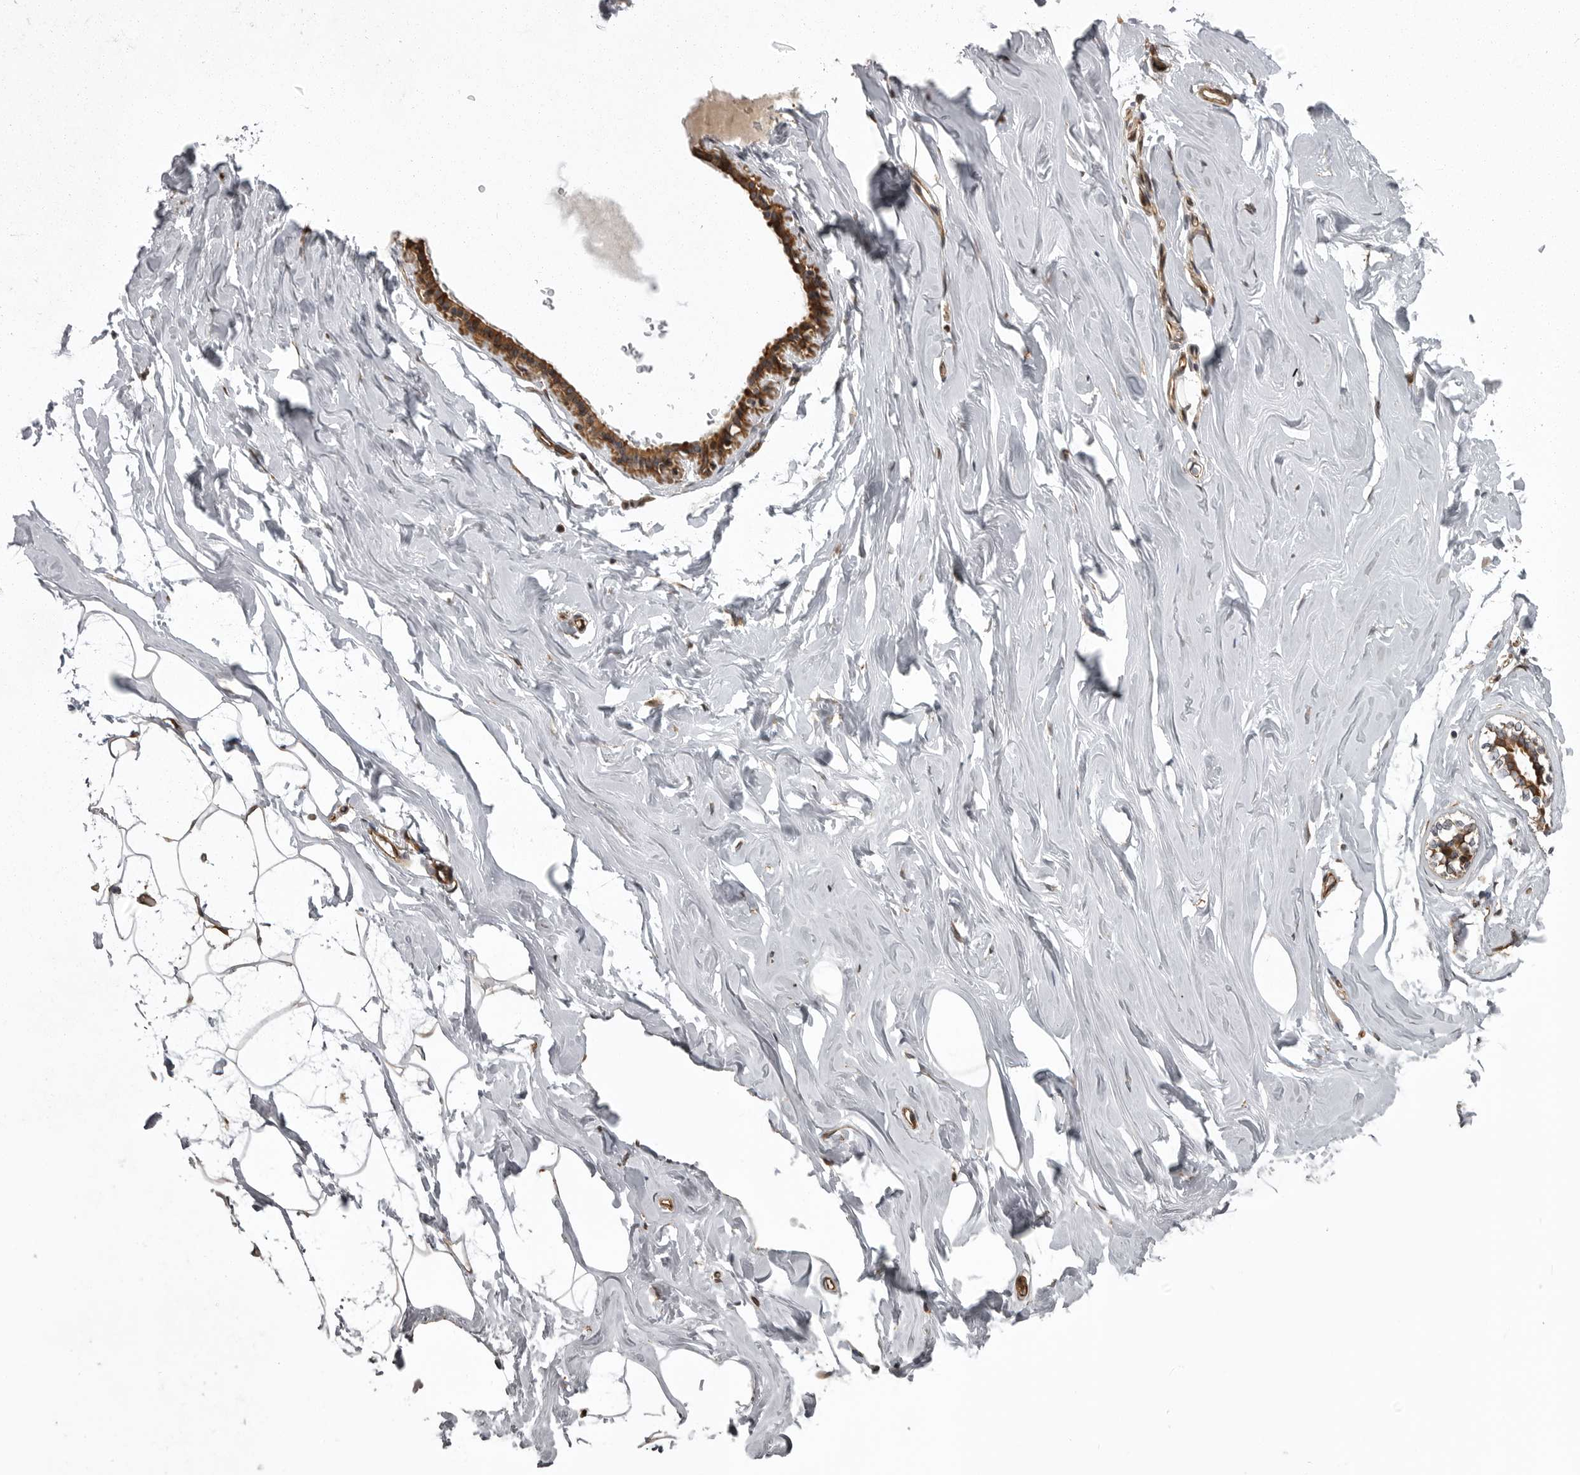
{"staining": {"intensity": "moderate", "quantity": "25%-75%", "location": "cytoplasmic/membranous"}, "tissue": "adipose tissue", "cell_type": "Adipocytes", "image_type": "normal", "snomed": [{"axis": "morphology", "description": "Normal tissue, NOS"}, {"axis": "morphology", "description": "Fibrosis, NOS"}, {"axis": "topography", "description": "Breast"}, {"axis": "topography", "description": "Adipose tissue"}], "caption": "The photomicrograph displays staining of benign adipose tissue, revealing moderate cytoplasmic/membranous protein staining (brown color) within adipocytes. (Brightfield microscopy of DAB IHC at high magnification).", "gene": "ZNRF1", "patient": {"sex": "female", "age": 39}}